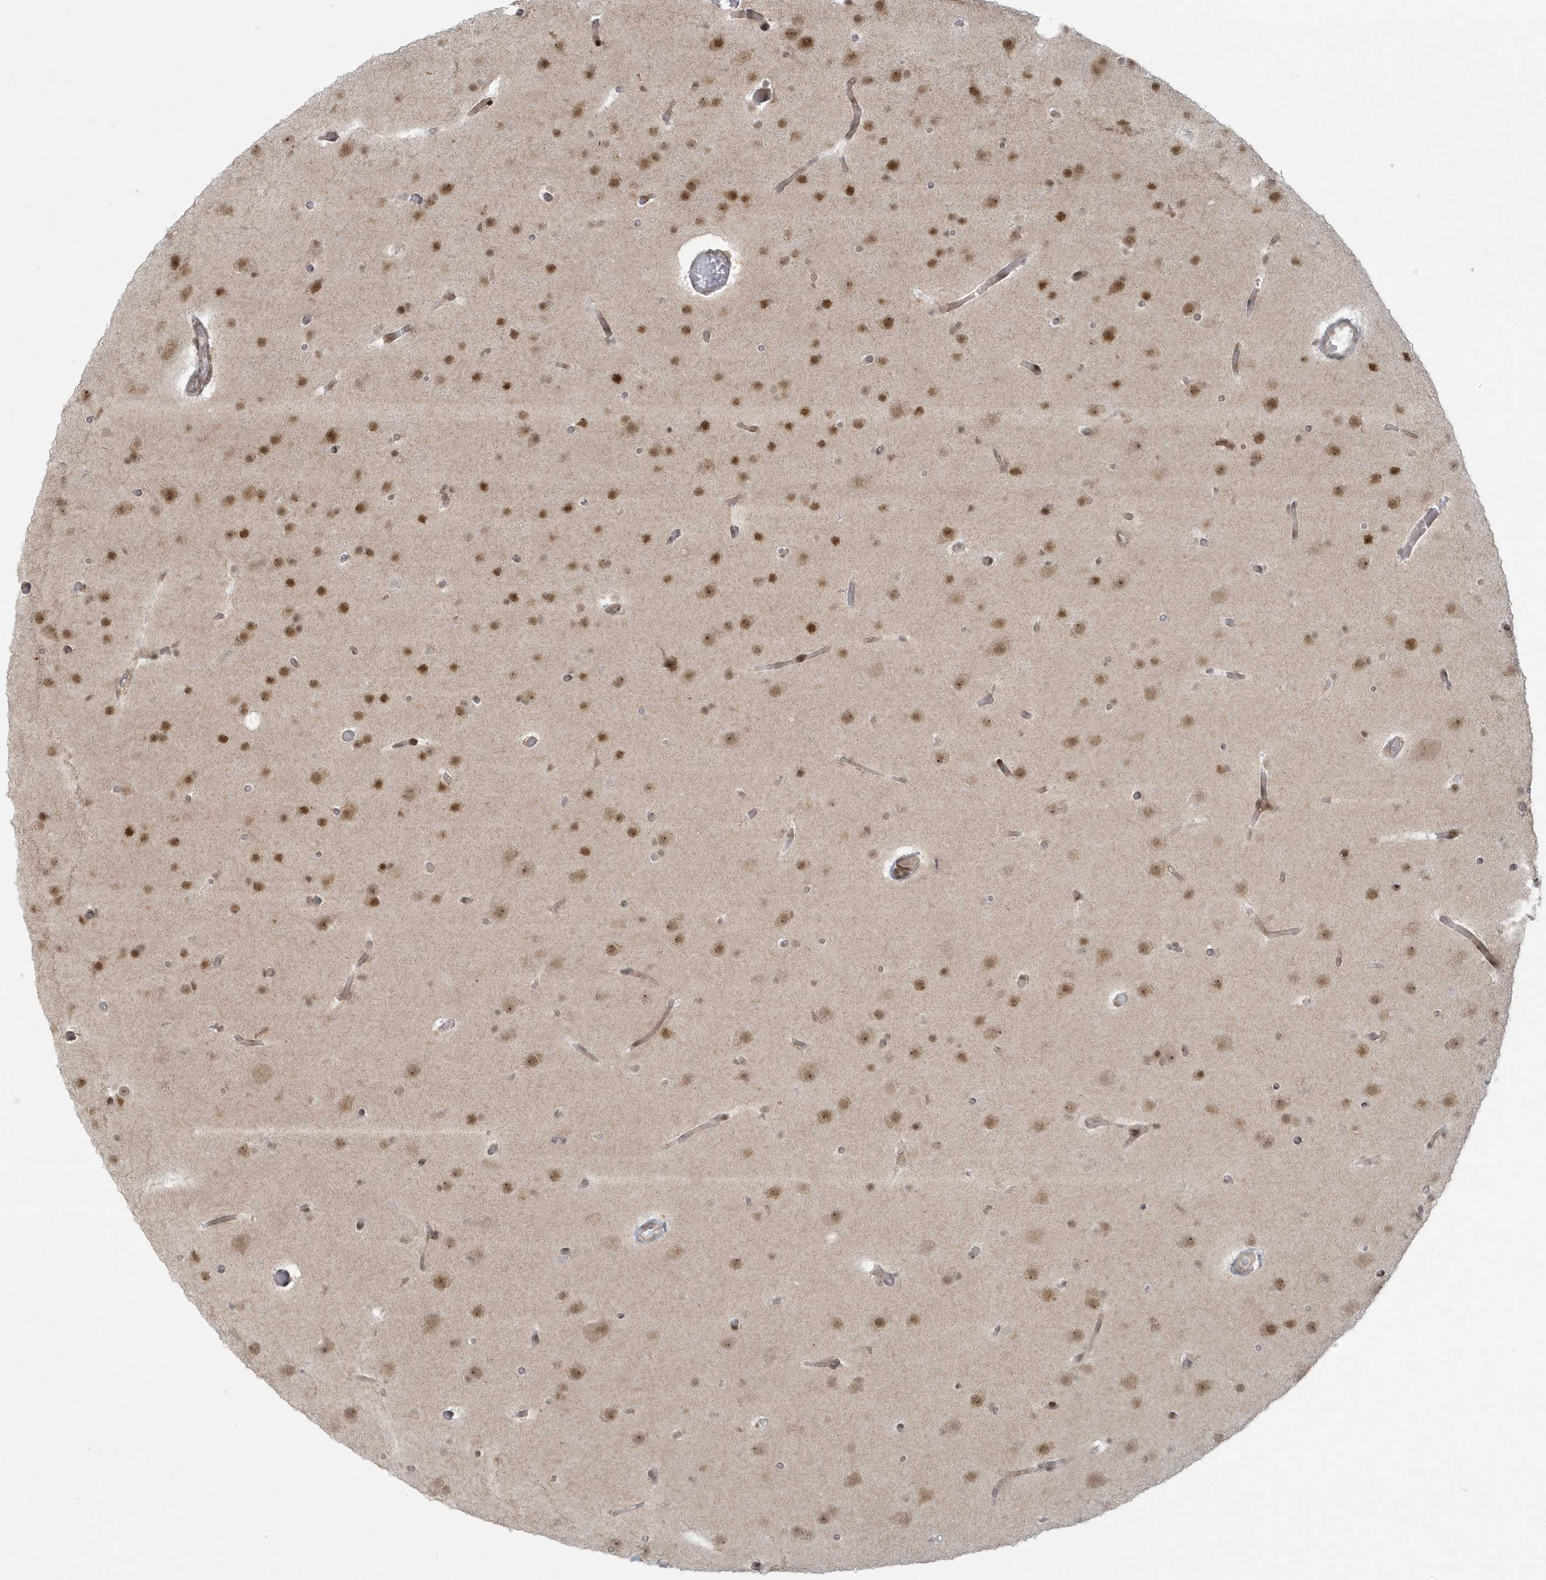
{"staining": {"intensity": "moderate", "quantity": ">75%", "location": "nuclear"}, "tissue": "glioma", "cell_type": "Tumor cells", "image_type": "cancer", "snomed": [{"axis": "morphology", "description": "Glioma, malignant, High grade"}, {"axis": "topography", "description": "Cerebral cortex"}], "caption": "High-power microscopy captured an IHC micrograph of glioma, revealing moderate nuclear staining in approximately >75% of tumor cells. (IHC, brightfield microscopy, high magnification).", "gene": "C1orf52", "patient": {"sex": "female", "age": 36}}